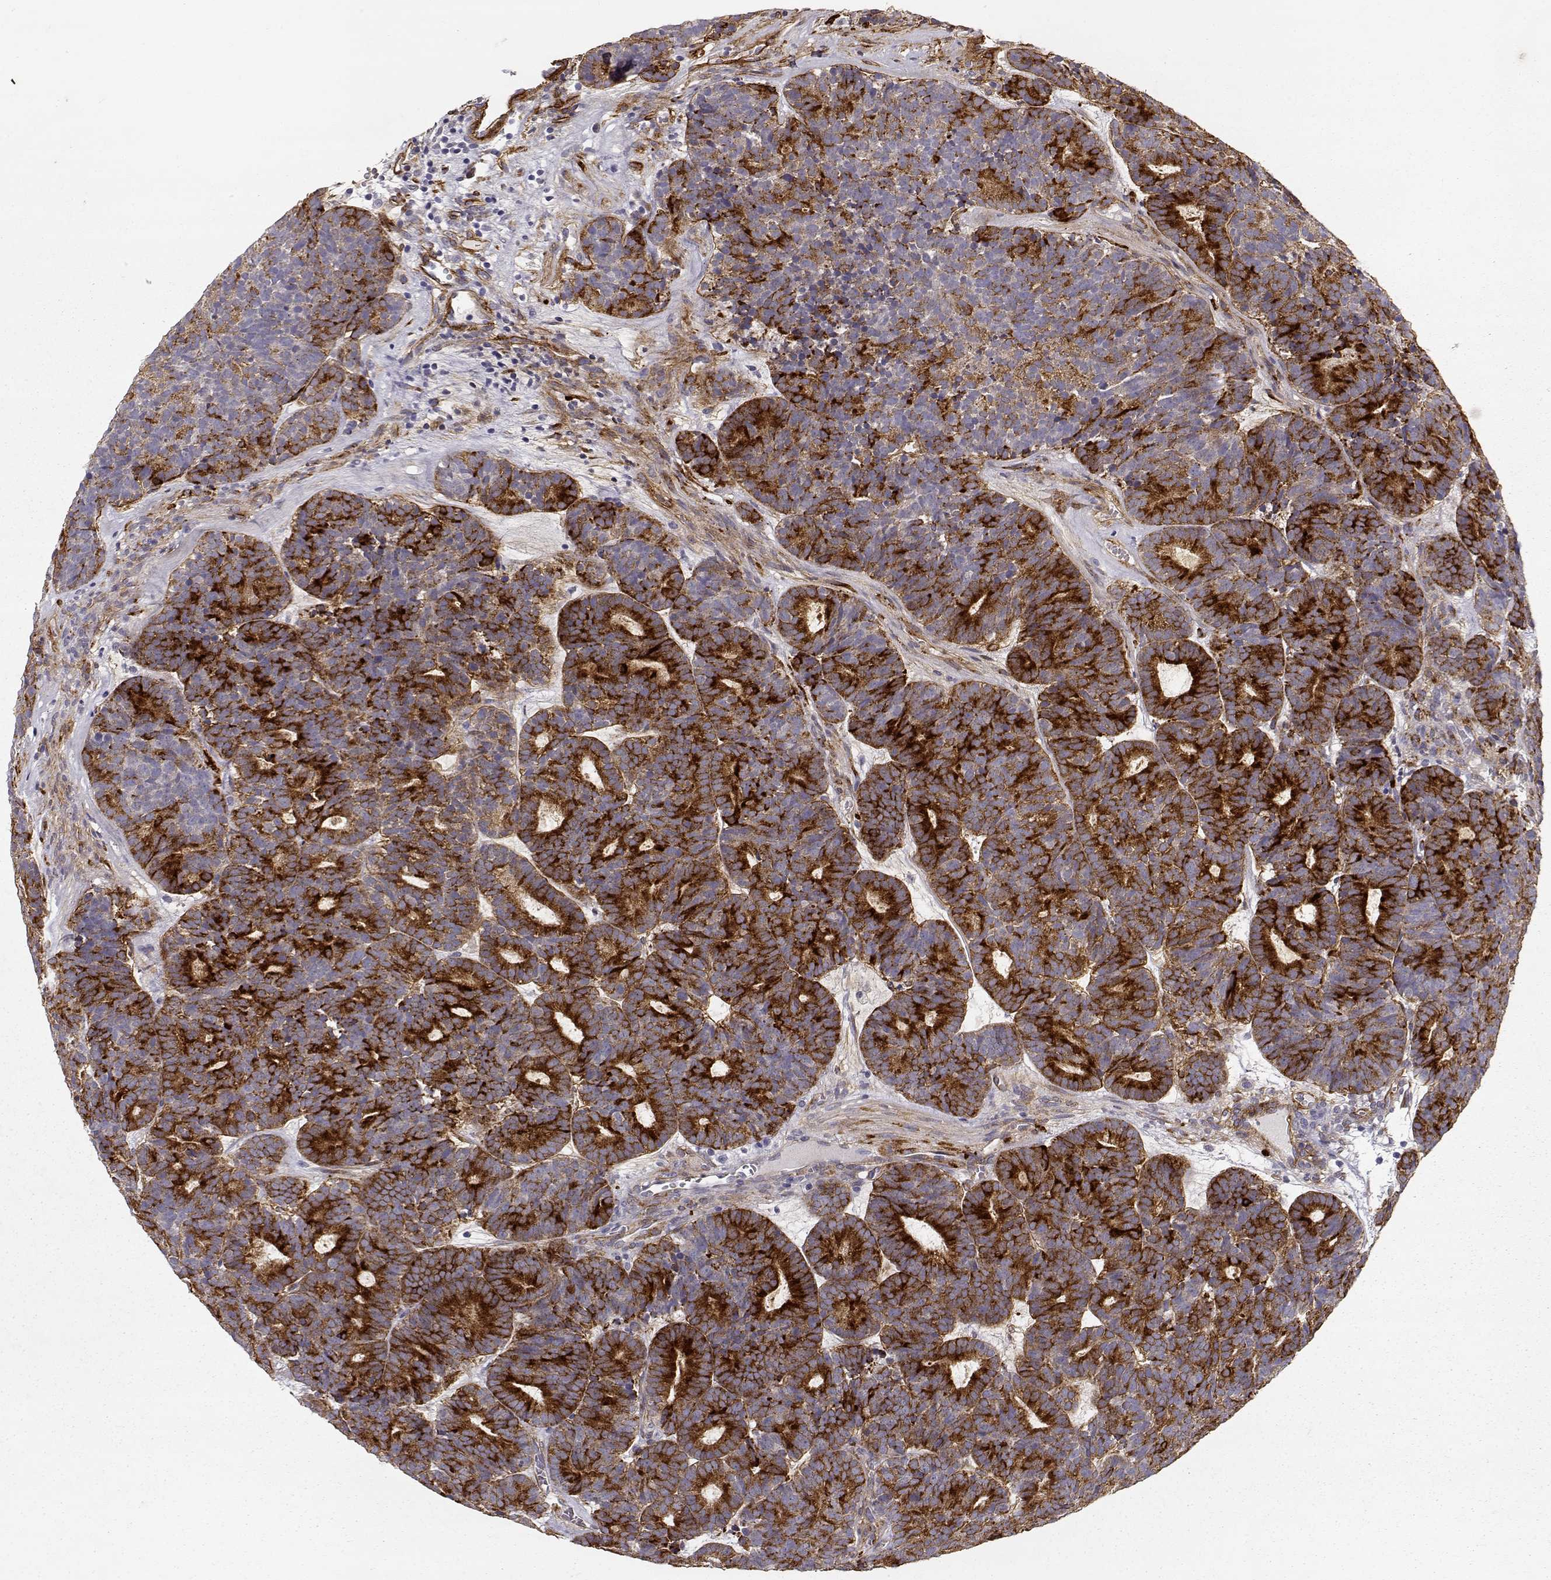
{"staining": {"intensity": "strong", "quantity": ">75%", "location": "cytoplasmic/membranous"}, "tissue": "head and neck cancer", "cell_type": "Tumor cells", "image_type": "cancer", "snomed": [{"axis": "morphology", "description": "Adenocarcinoma, NOS"}, {"axis": "topography", "description": "Head-Neck"}], "caption": "Immunohistochemistry (IHC) image of neoplastic tissue: head and neck adenocarcinoma stained using immunohistochemistry (IHC) displays high levels of strong protein expression localized specifically in the cytoplasmic/membranous of tumor cells, appearing as a cytoplasmic/membranous brown color.", "gene": "LAMC1", "patient": {"sex": "female", "age": 81}}